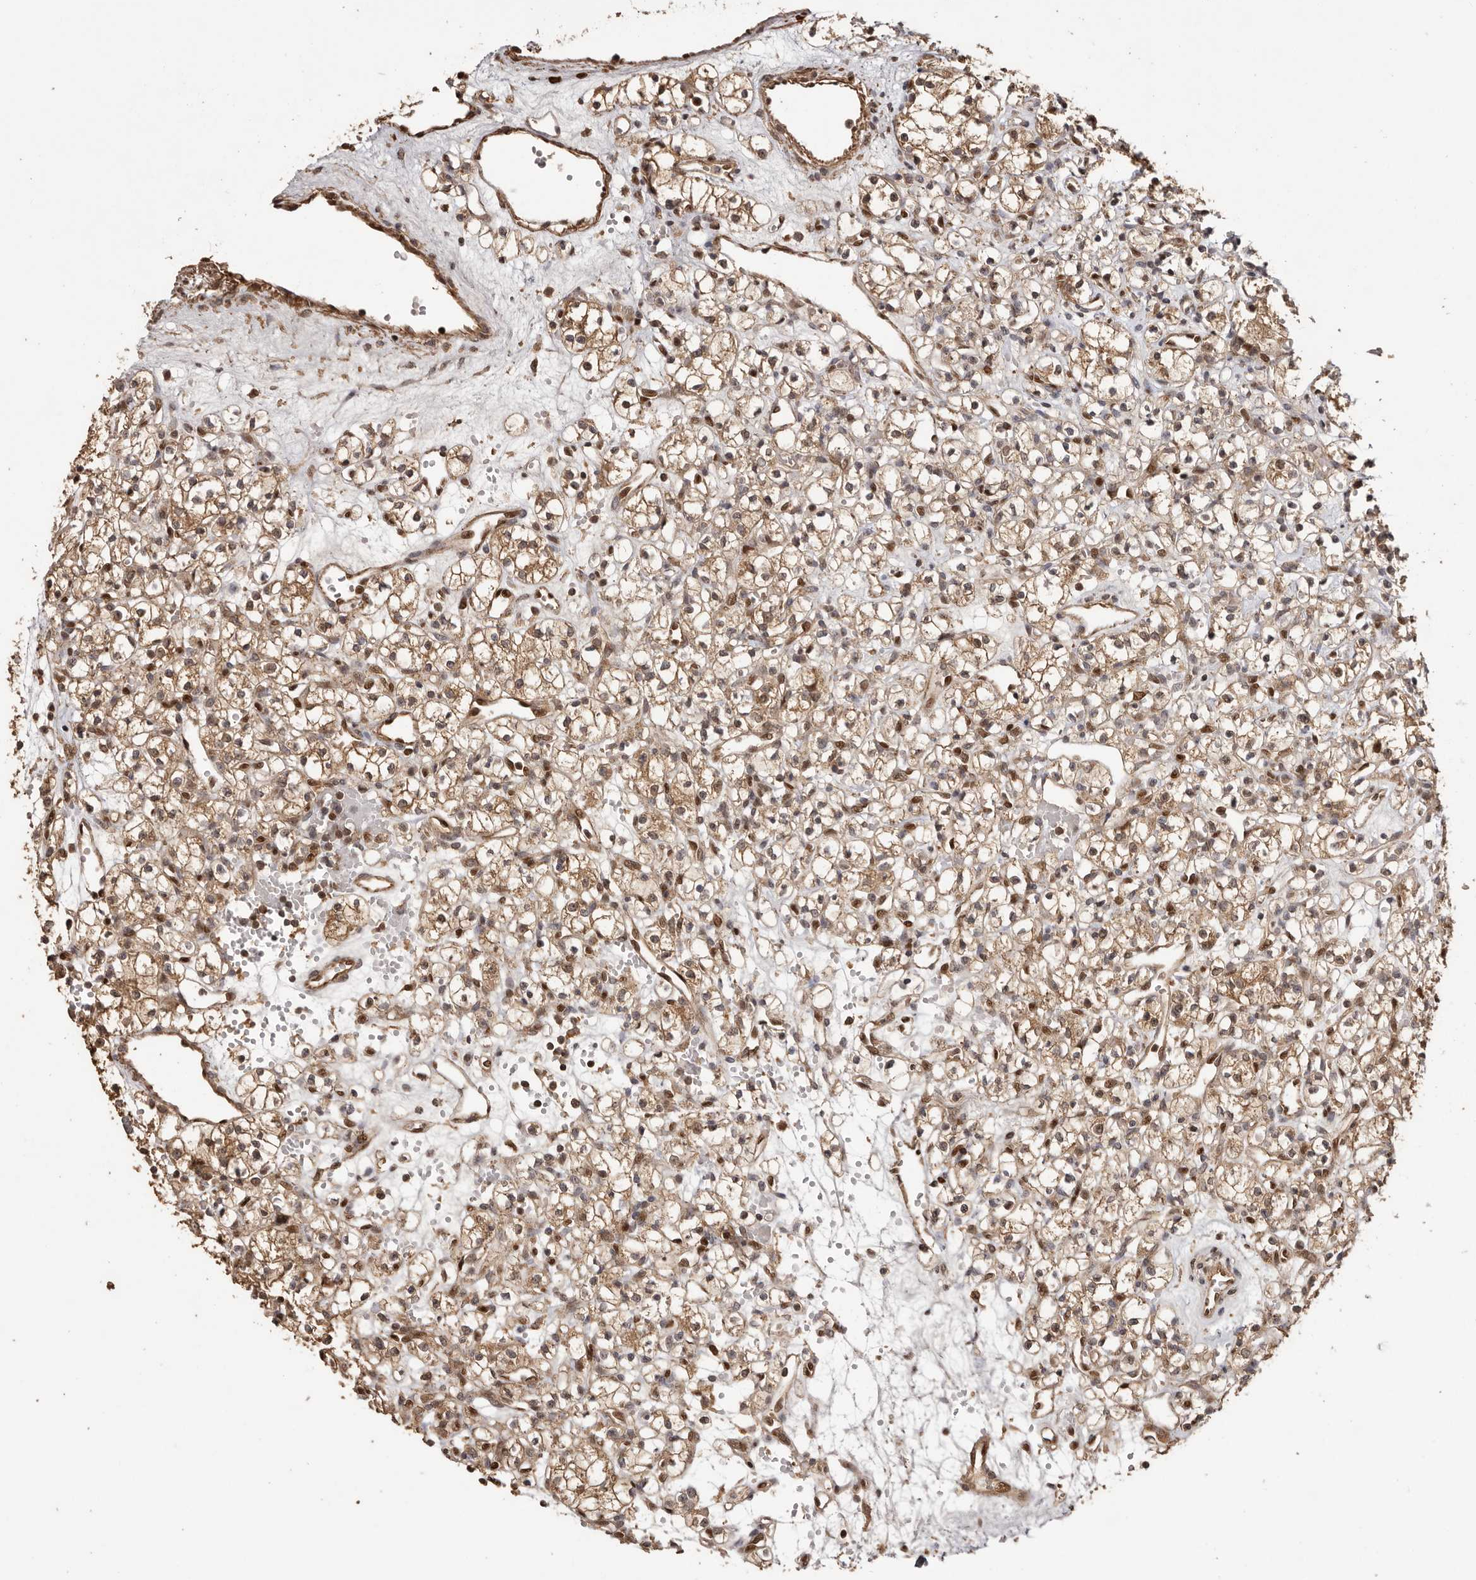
{"staining": {"intensity": "moderate", "quantity": ">75%", "location": "cytoplasmic/membranous"}, "tissue": "renal cancer", "cell_type": "Tumor cells", "image_type": "cancer", "snomed": [{"axis": "morphology", "description": "Adenocarcinoma, NOS"}, {"axis": "topography", "description": "Kidney"}], "caption": "Protein staining of renal adenocarcinoma tissue exhibits moderate cytoplasmic/membranous expression in approximately >75% of tumor cells.", "gene": "UBR2", "patient": {"sex": "female", "age": 59}}